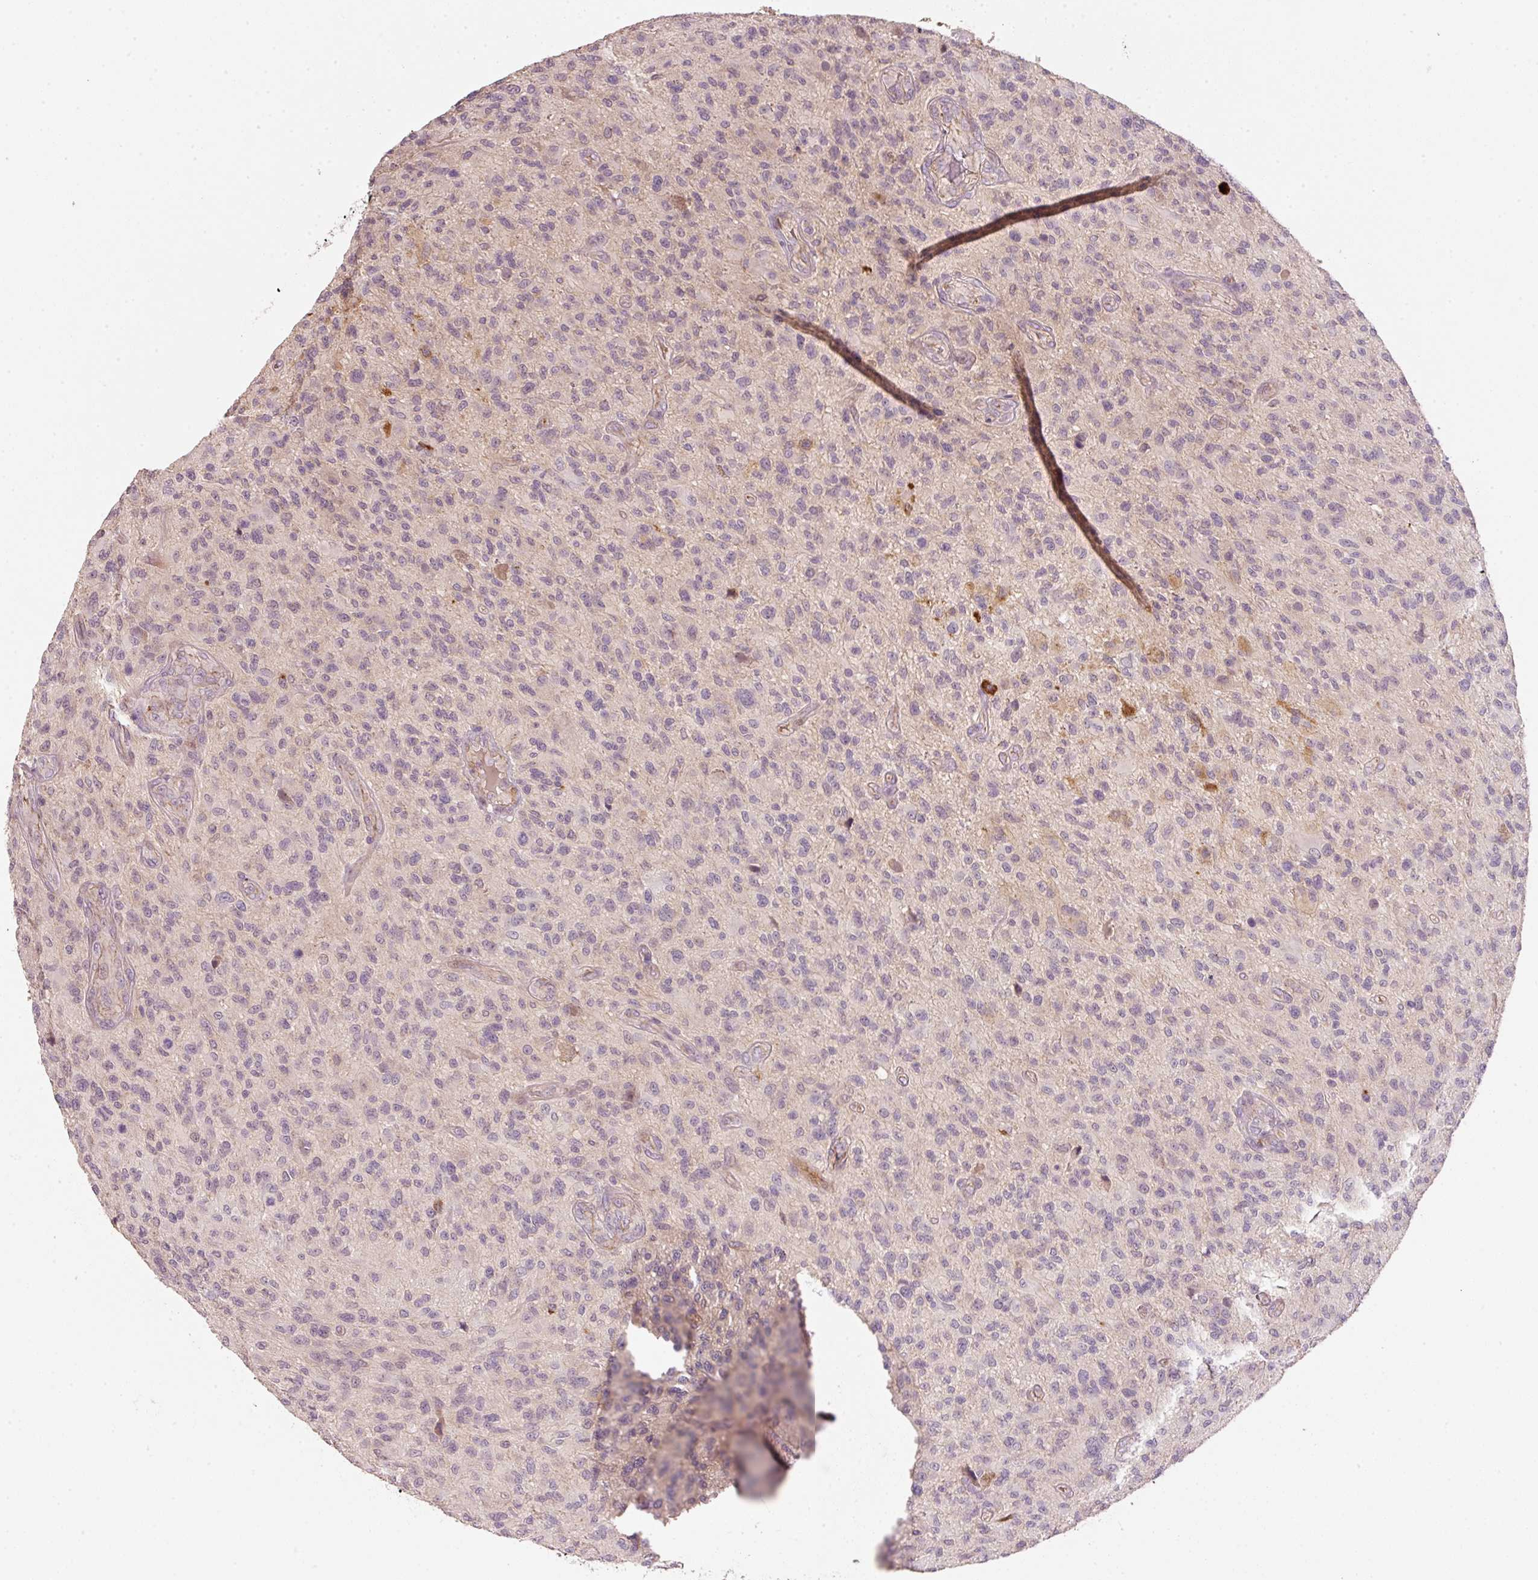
{"staining": {"intensity": "negative", "quantity": "none", "location": "none"}, "tissue": "glioma", "cell_type": "Tumor cells", "image_type": "cancer", "snomed": [{"axis": "morphology", "description": "Glioma, malignant, High grade"}, {"axis": "topography", "description": "Brain"}], "caption": "An immunohistochemistry (IHC) micrograph of glioma is shown. There is no staining in tumor cells of glioma.", "gene": "TIRAP", "patient": {"sex": "male", "age": 47}}